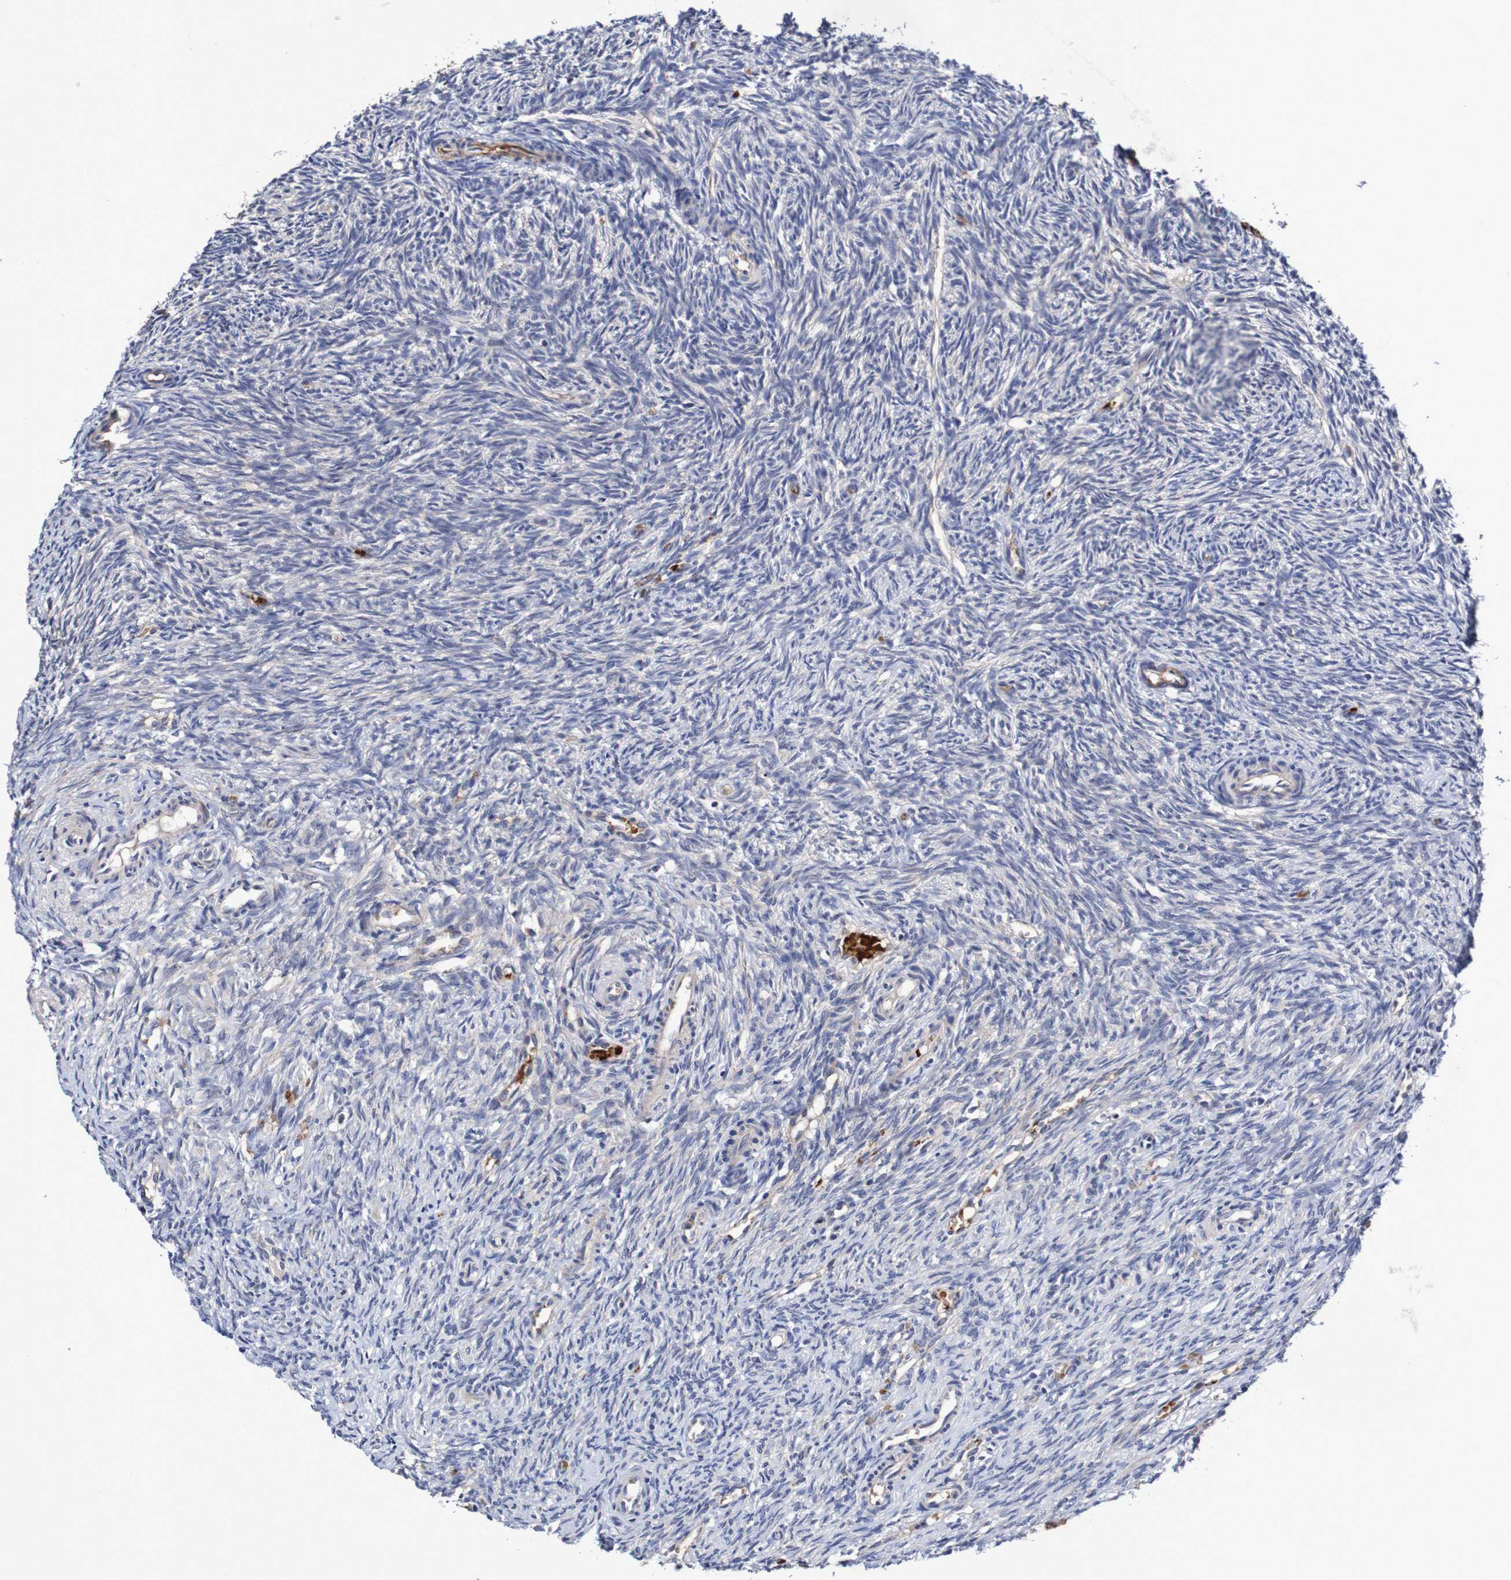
{"staining": {"intensity": "negative", "quantity": "none", "location": "none"}, "tissue": "ovary", "cell_type": "Ovarian stroma cells", "image_type": "normal", "snomed": [{"axis": "morphology", "description": "Normal tissue, NOS"}, {"axis": "topography", "description": "Ovary"}], "caption": "IHC photomicrograph of unremarkable ovary stained for a protein (brown), which shows no expression in ovarian stroma cells.", "gene": "WNT4", "patient": {"sex": "female", "age": 41}}